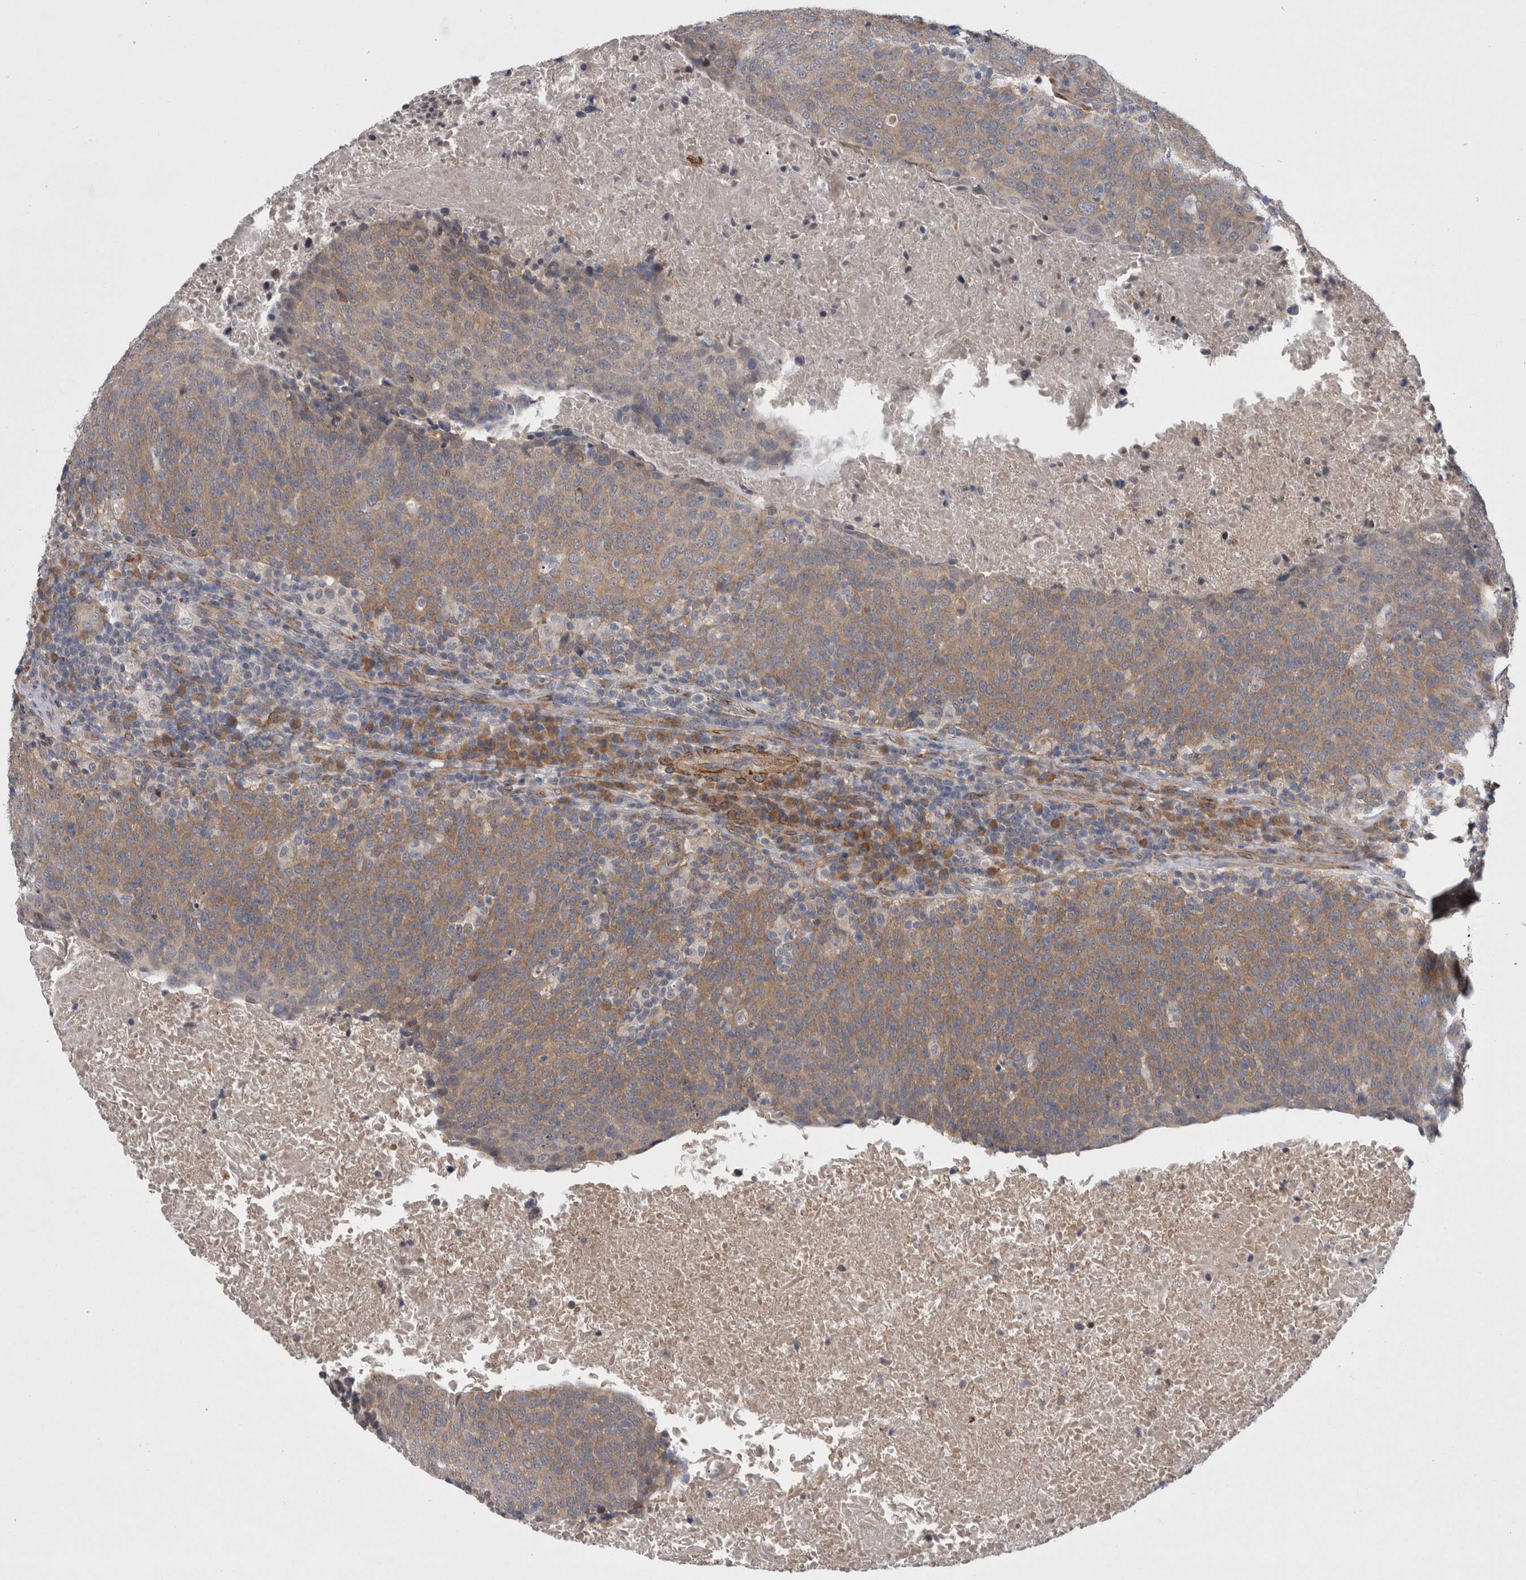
{"staining": {"intensity": "moderate", "quantity": ">75%", "location": "cytoplasmic/membranous"}, "tissue": "head and neck cancer", "cell_type": "Tumor cells", "image_type": "cancer", "snomed": [{"axis": "morphology", "description": "Squamous cell carcinoma, NOS"}, {"axis": "morphology", "description": "Squamous cell carcinoma, metastatic, NOS"}, {"axis": "topography", "description": "Lymph node"}, {"axis": "topography", "description": "Head-Neck"}], "caption": "IHC image of neoplastic tissue: head and neck cancer (metastatic squamous cell carcinoma) stained using immunohistochemistry (IHC) exhibits medium levels of moderate protein expression localized specifically in the cytoplasmic/membranous of tumor cells, appearing as a cytoplasmic/membranous brown color.", "gene": "DDX6", "patient": {"sex": "male", "age": 62}}